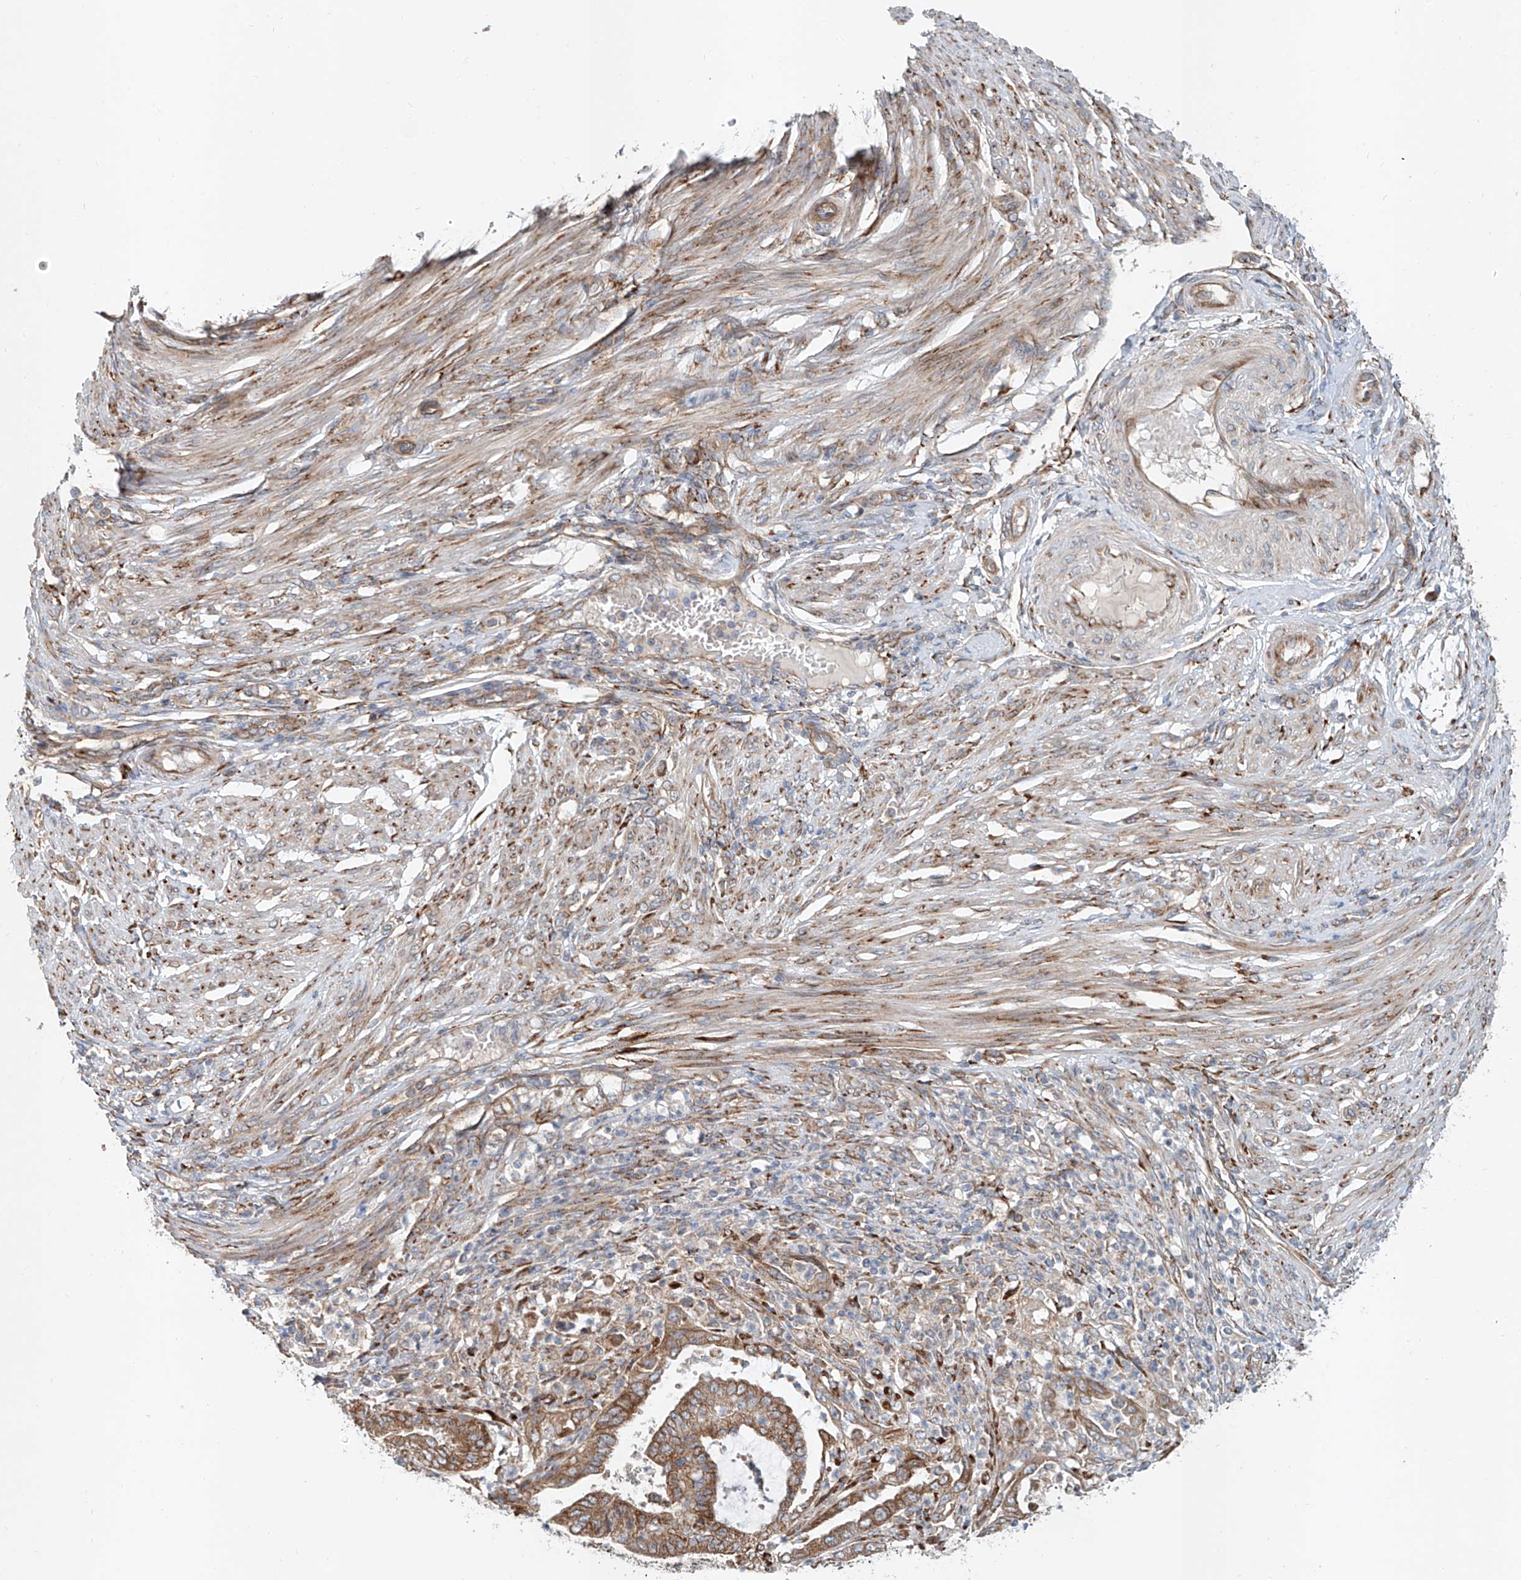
{"staining": {"intensity": "moderate", "quantity": ">75%", "location": "cytoplasmic/membranous"}, "tissue": "endometrial cancer", "cell_type": "Tumor cells", "image_type": "cancer", "snomed": [{"axis": "morphology", "description": "Adenocarcinoma, NOS"}, {"axis": "topography", "description": "Endometrium"}], "caption": "This is a histology image of immunohistochemistry (IHC) staining of endometrial cancer (adenocarcinoma), which shows moderate positivity in the cytoplasmic/membranous of tumor cells.", "gene": "SNAP29", "patient": {"sex": "female", "age": 51}}